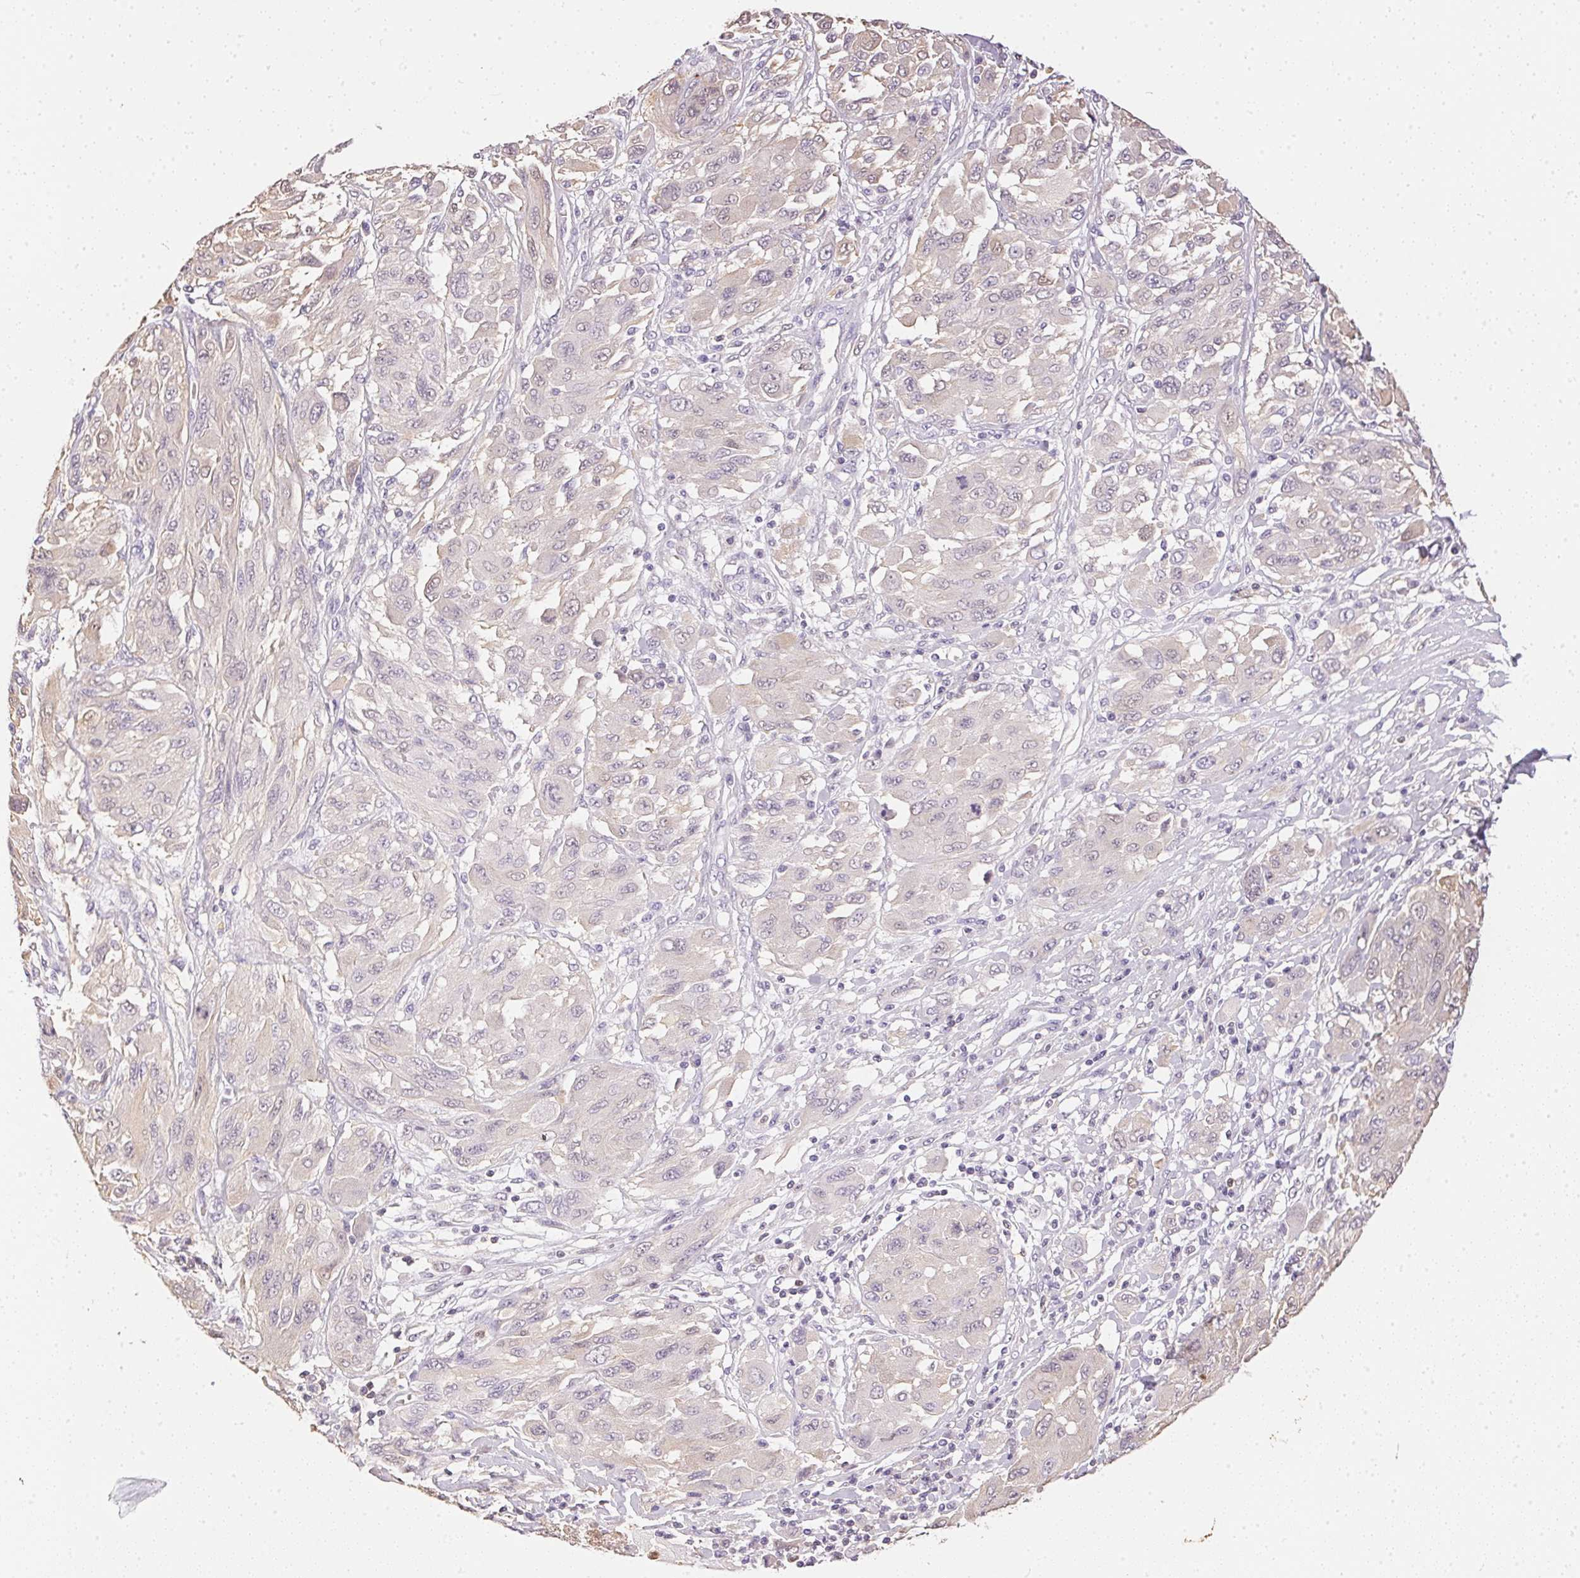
{"staining": {"intensity": "negative", "quantity": "none", "location": "none"}, "tissue": "melanoma", "cell_type": "Tumor cells", "image_type": "cancer", "snomed": [{"axis": "morphology", "description": "Malignant melanoma, NOS"}, {"axis": "topography", "description": "Skin"}], "caption": "The micrograph shows no staining of tumor cells in melanoma.", "gene": "S100A3", "patient": {"sex": "female", "age": 91}}